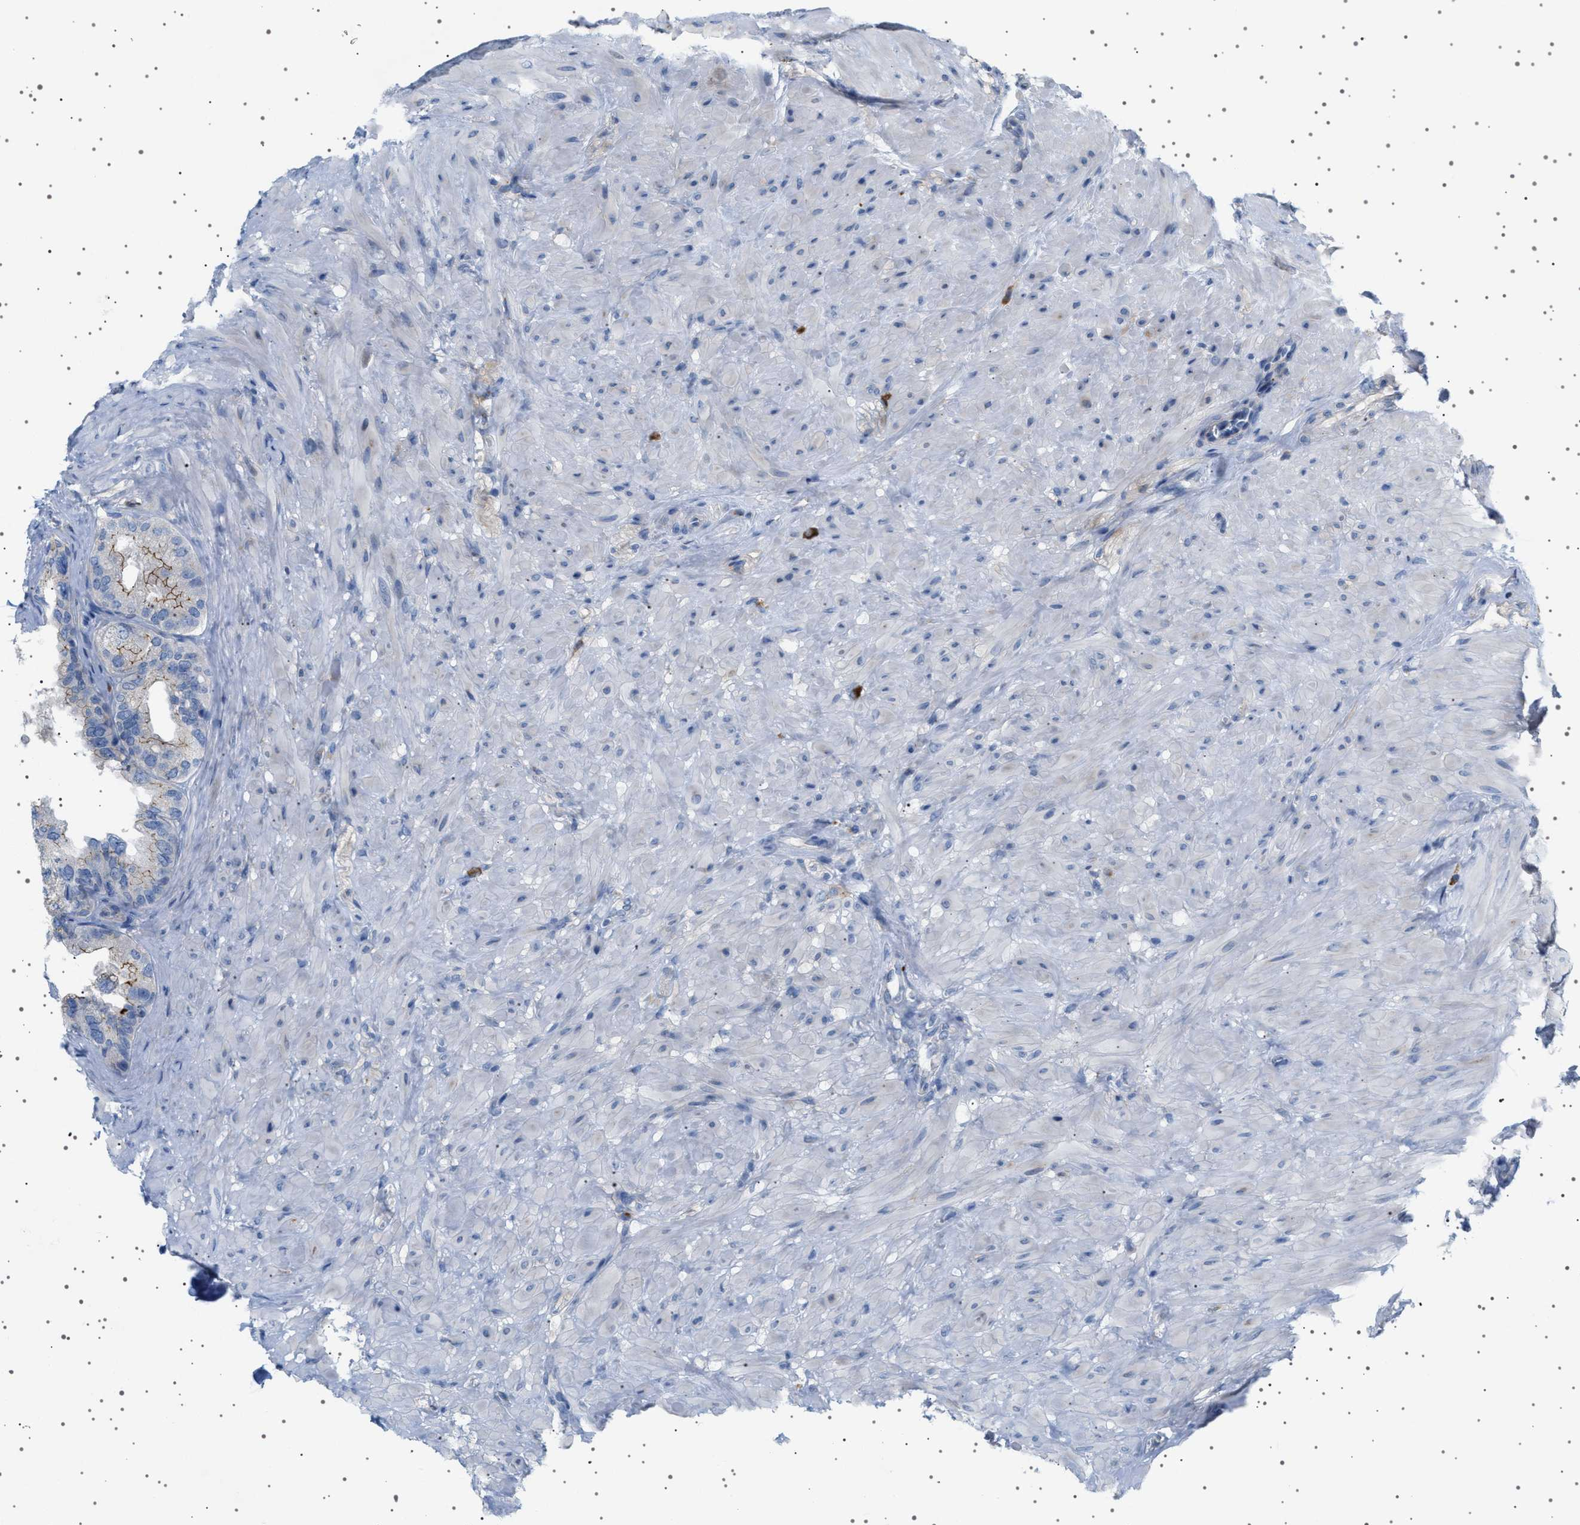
{"staining": {"intensity": "moderate", "quantity": "<25%", "location": "cytoplasmic/membranous"}, "tissue": "seminal vesicle", "cell_type": "Glandular cells", "image_type": "normal", "snomed": [{"axis": "morphology", "description": "Normal tissue, NOS"}, {"axis": "topography", "description": "Seminal veicle"}], "caption": "Immunohistochemical staining of unremarkable human seminal vesicle shows moderate cytoplasmic/membranous protein positivity in about <25% of glandular cells.", "gene": "ADCY10", "patient": {"sex": "male", "age": 68}}